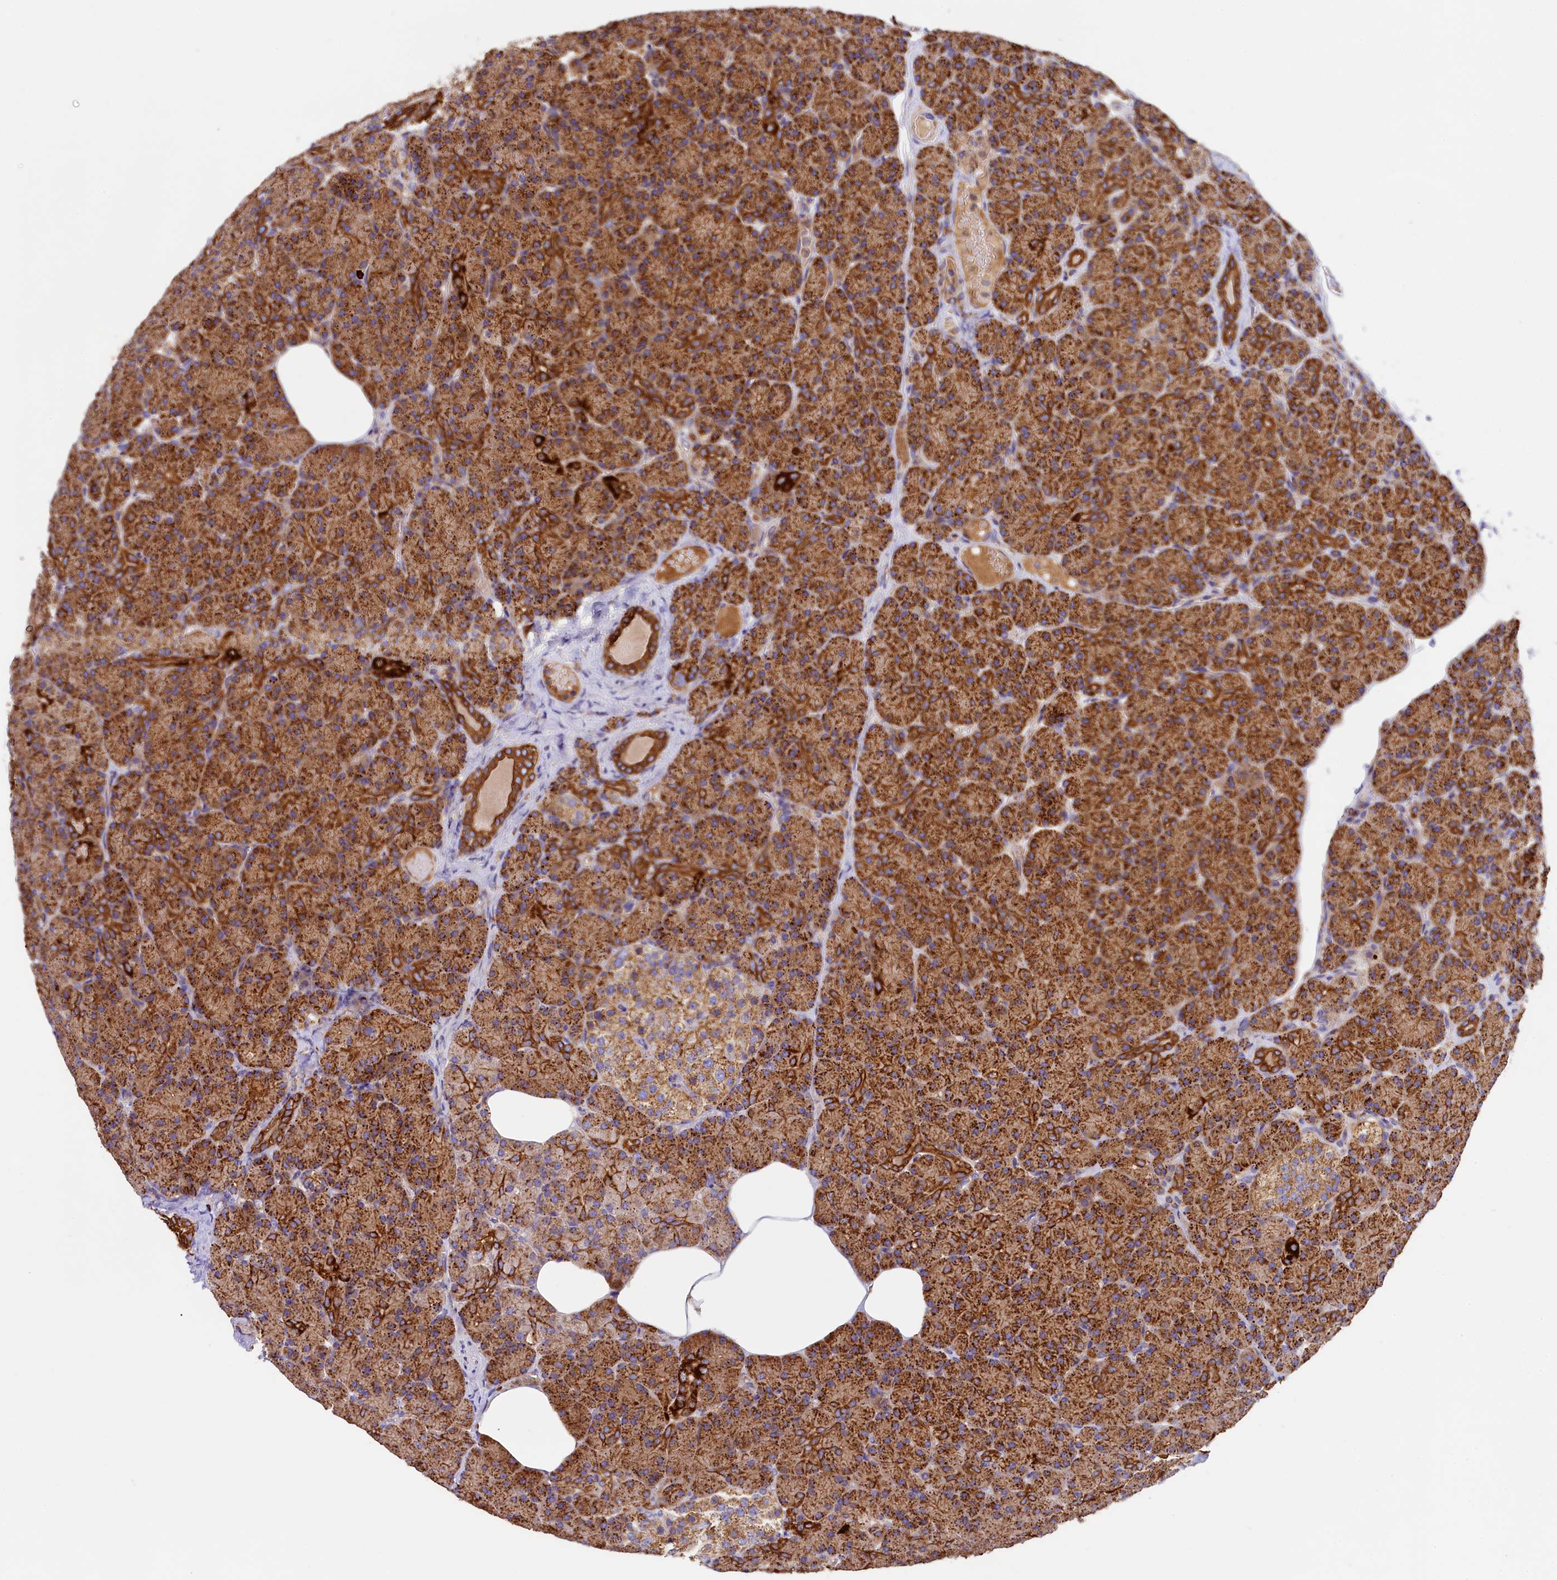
{"staining": {"intensity": "strong", "quantity": ">75%", "location": "cytoplasmic/membranous"}, "tissue": "pancreas", "cell_type": "Exocrine glandular cells", "image_type": "normal", "snomed": [{"axis": "morphology", "description": "Normal tissue, NOS"}, {"axis": "topography", "description": "Pancreas"}], "caption": "Immunohistochemical staining of unremarkable pancreas demonstrates >75% levels of strong cytoplasmic/membranous protein positivity in approximately >75% of exocrine glandular cells.", "gene": "CLYBL", "patient": {"sex": "female", "age": 43}}